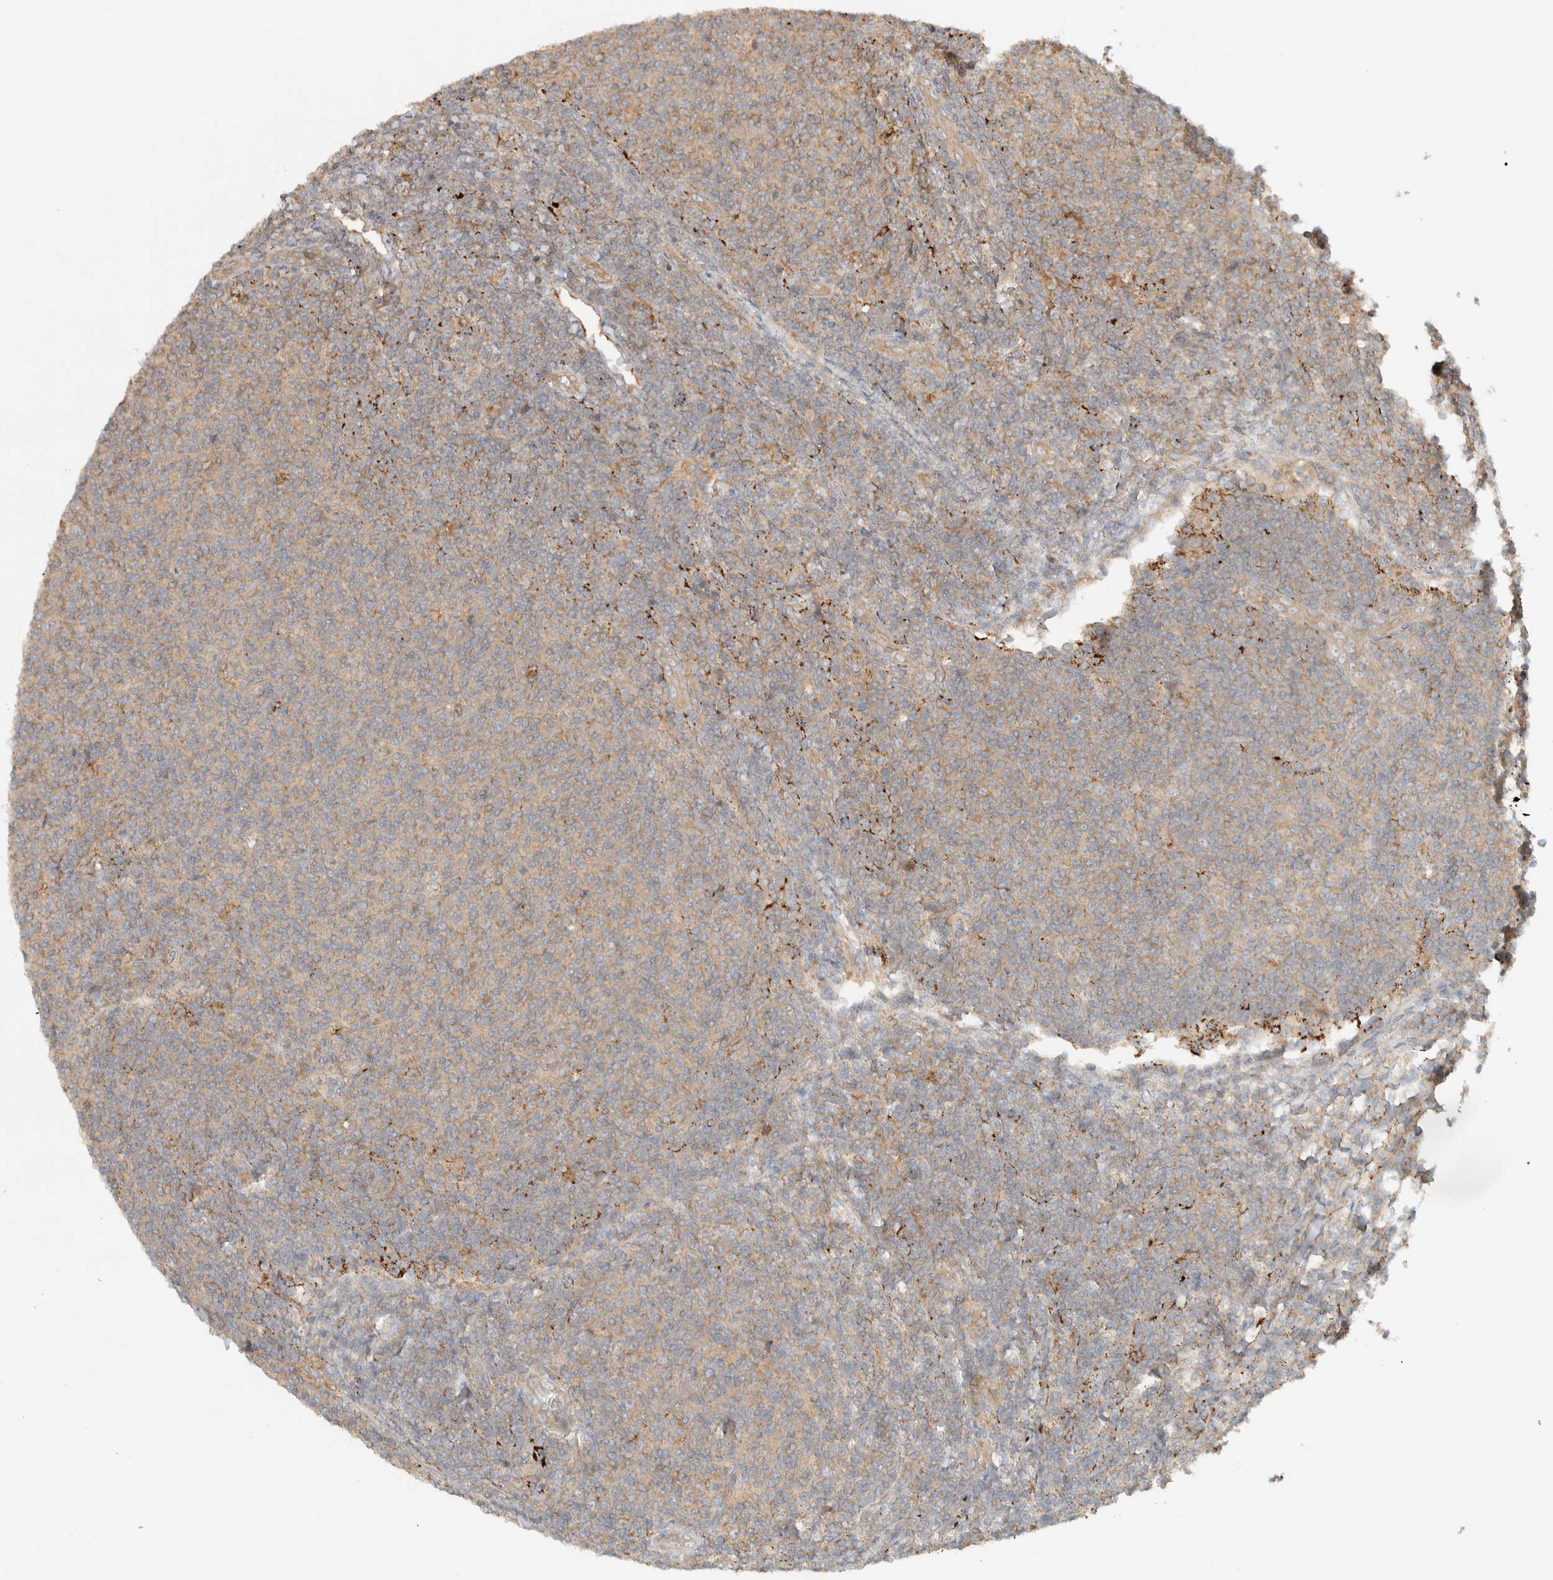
{"staining": {"intensity": "weak", "quantity": ">75%", "location": "cytoplasmic/membranous"}, "tissue": "lymphoma", "cell_type": "Tumor cells", "image_type": "cancer", "snomed": [{"axis": "morphology", "description": "Malignant lymphoma, non-Hodgkin's type, Low grade"}, {"axis": "topography", "description": "Lymph node"}], "caption": "Human lymphoma stained with a brown dye demonstrates weak cytoplasmic/membranous positive positivity in approximately >75% of tumor cells.", "gene": "FAM167A", "patient": {"sex": "male", "age": 66}}